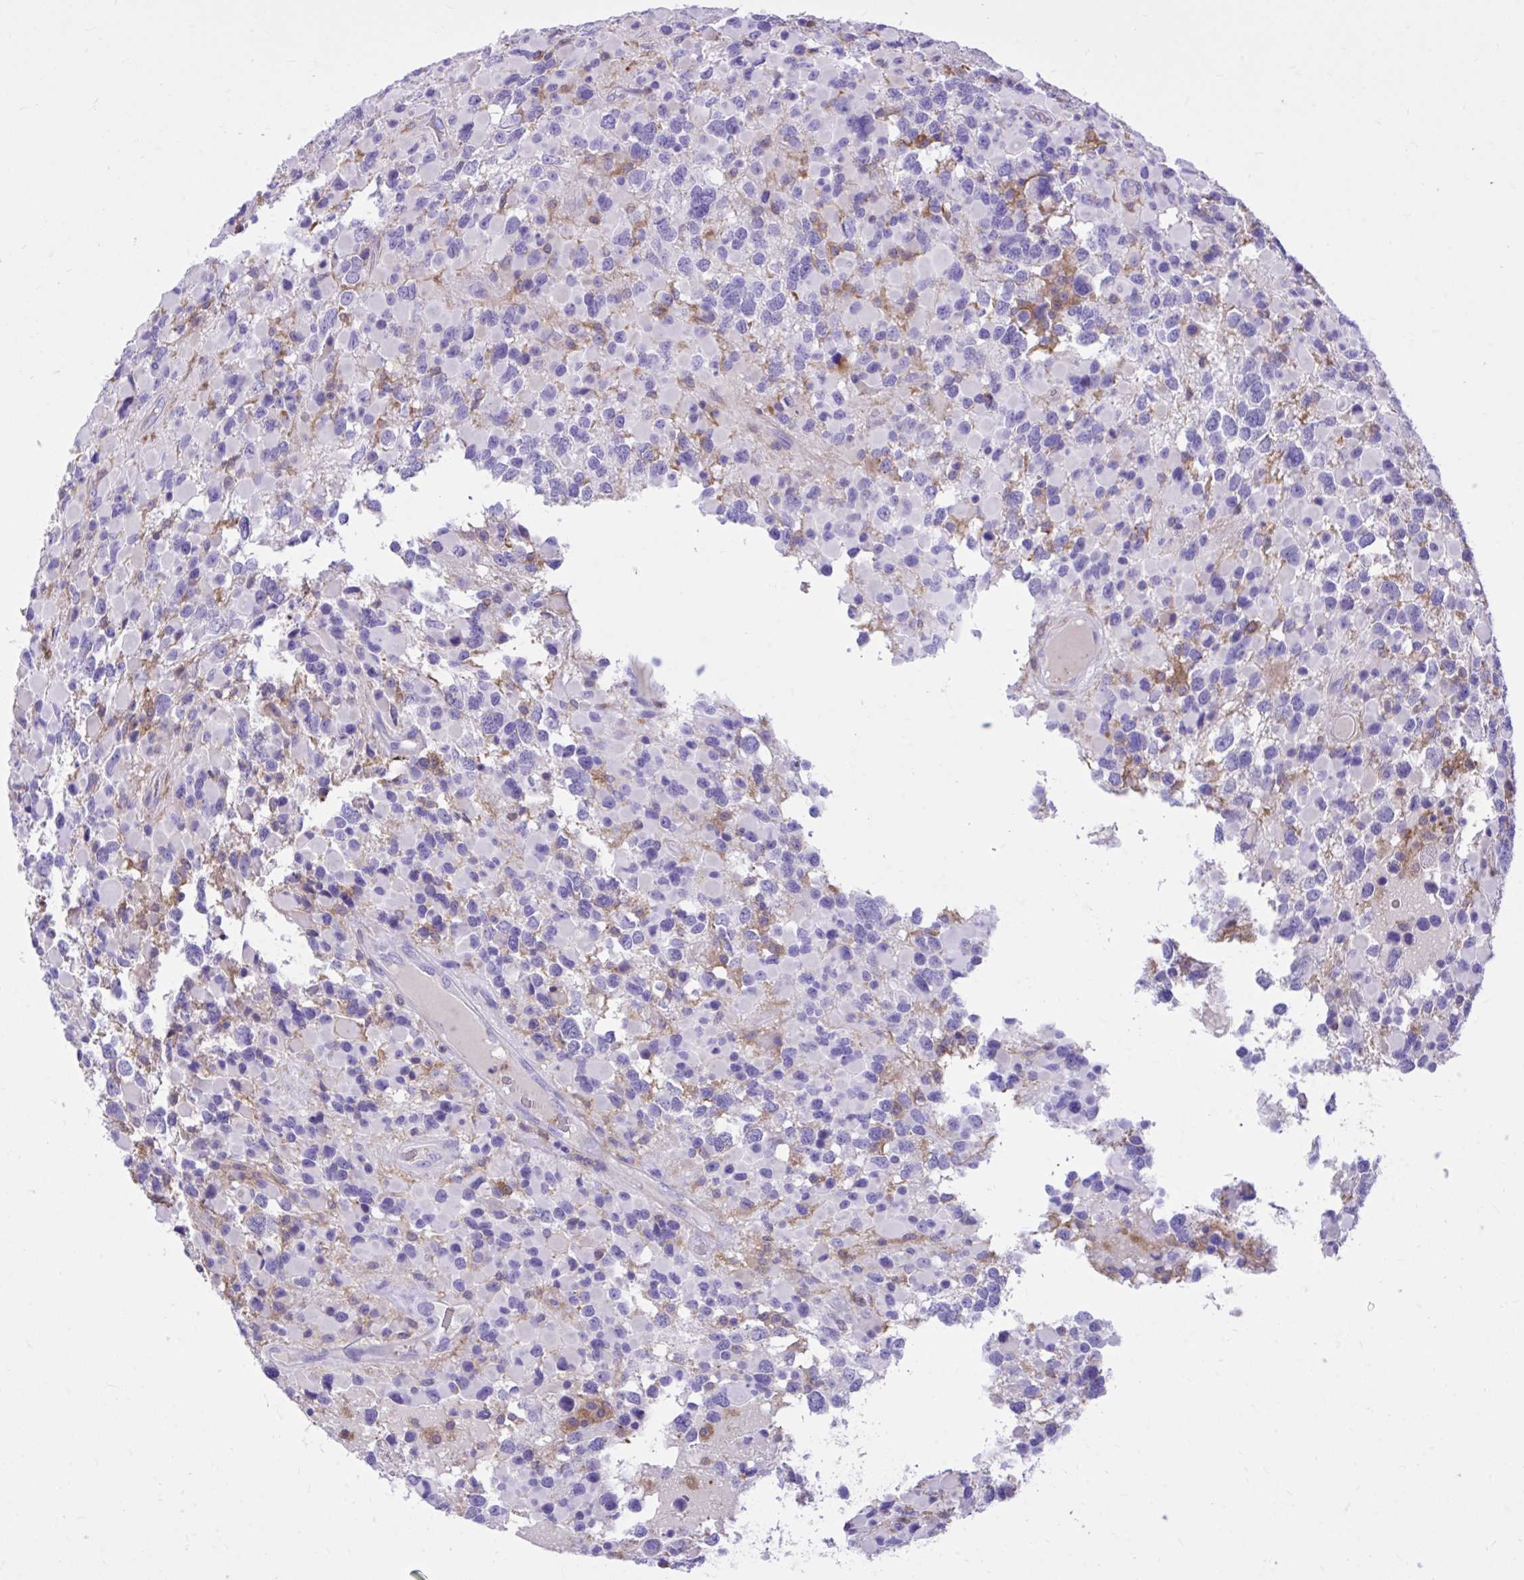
{"staining": {"intensity": "negative", "quantity": "none", "location": "none"}, "tissue": "glioma", "cell_type": "Tumor cells", "image_type": "cancer", "snomed": [{"axis": "morphology", "description": "Glioma, malignant, High grade"}, {"axis": "topography", "description": "Brain"}], "caption": "Human glioma stained for a protein using immunohistochemistry displays no positivity in tumor cells.", "gene": "TLR7", "patient": {"sex": "female", "age": 40}}